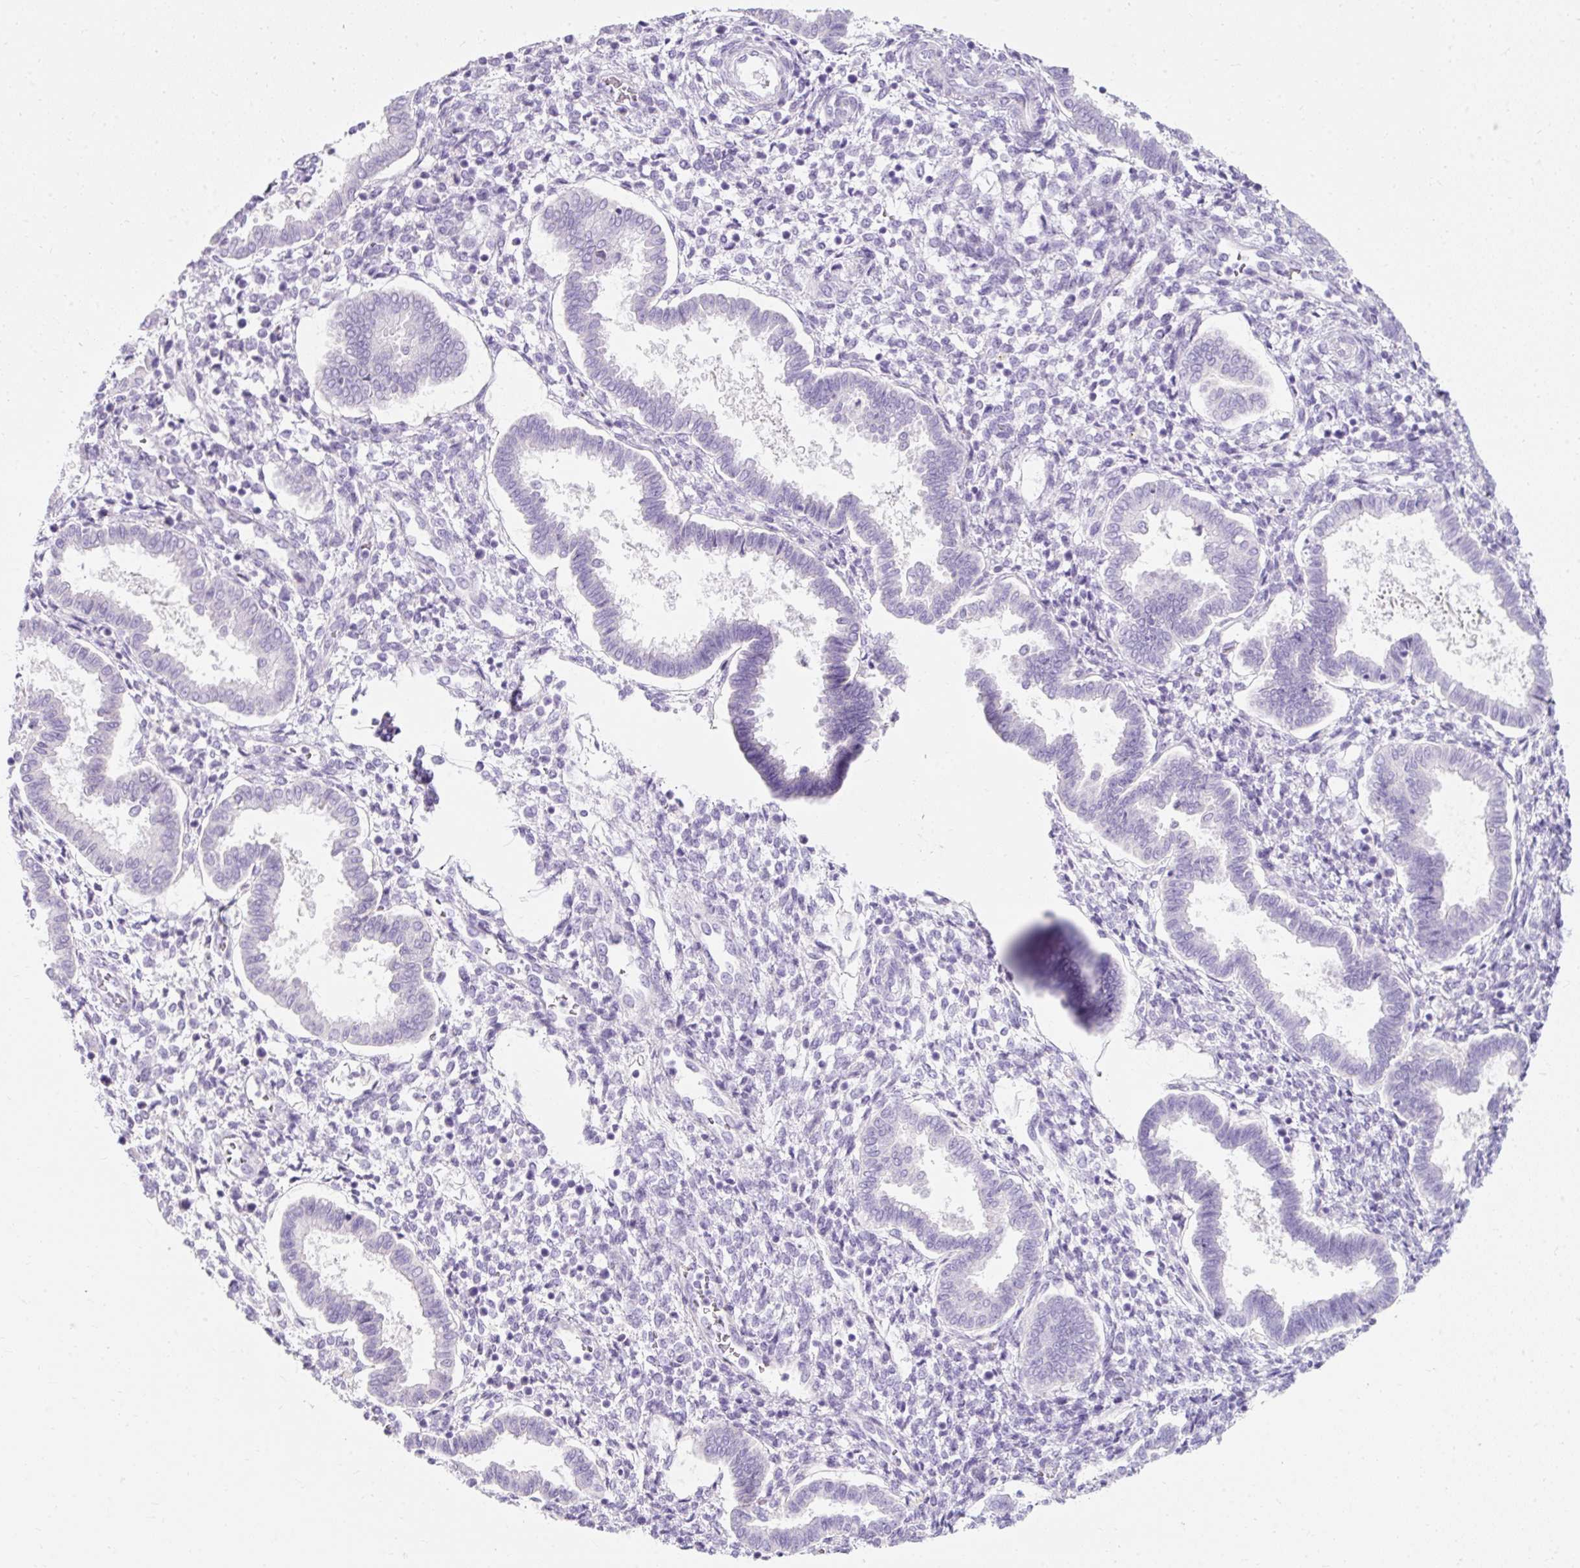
{"staining": {"intensity": "negative", "quantity": "none", "location": "none"}, "tissue": "endometrium", "cell_type": "Cells in endometrial stroma", "image_type": "normal", "snomed": [{"axis": "morphology", "description": "Normal tissue, NOS"}, {"axis": "topography", "description": "Endometrium"}], "caption": "A high-resolution histopathology image shows IHC staining of benign endometrium, which exhibits no significant staining in cells in endometrial stroma. (Stains: DAB (3,3'-diaminobenzidine) IHC with hematoxylin counter stain, Microscopy: brightfield microscopy at high magnification).", "gene": "TMEM213", "patient": {"sex": "female", "age": 24}}